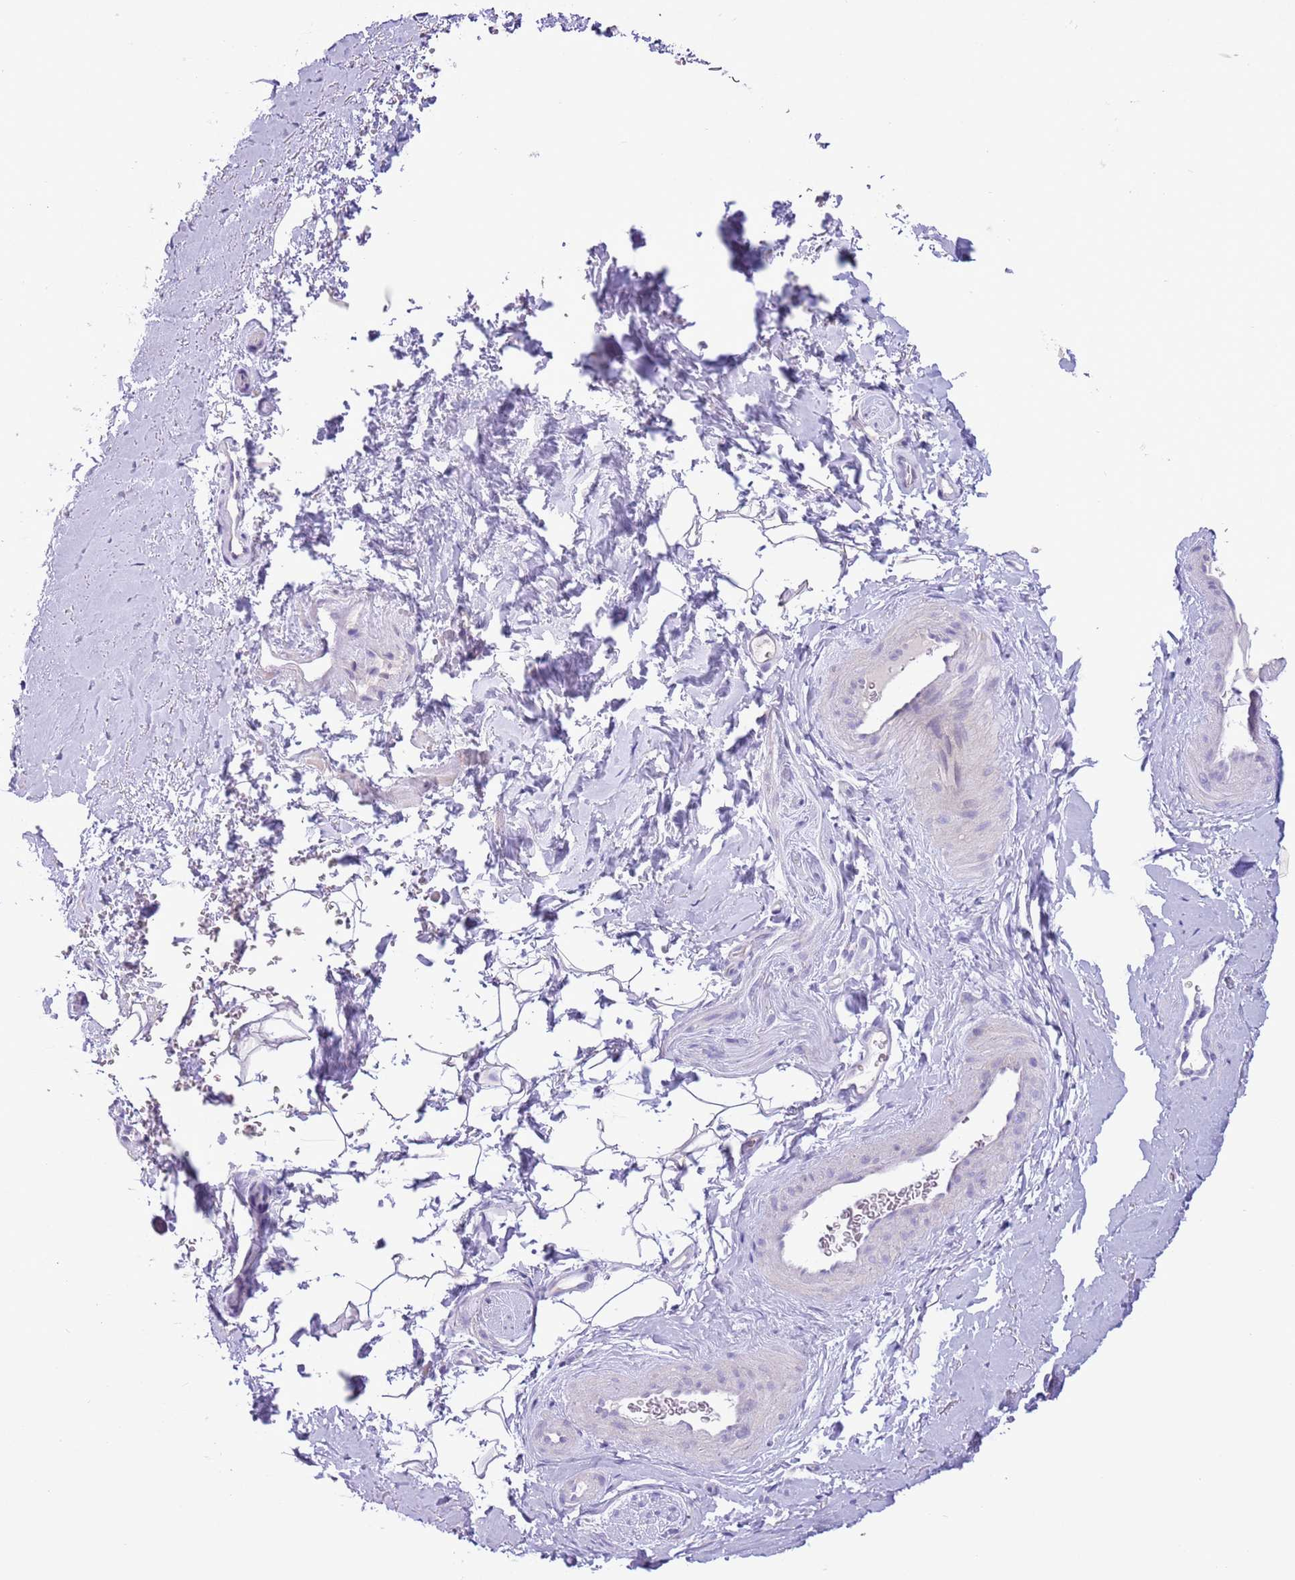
{"staining": {"intensity": "negative", "quantity": "none", "location": "none"}, "tissue": "smooth muscle", "cell_type": "Smooth muscle cells", "image_type": "normal", "snomed": [{"axis": "morphology", "description": "Normal tissue, NOS"}, {"axis": "topography", "description": "Smooth muscle"}, {"axis": "topography", "description": "Peripheral nerve tissue"}], "caption": "This image is of benign smooth muscle stained with IHC to label a protein in brown with the nuclei are counter-stained blue. There is no staining in smooth muscle cells.", "gene": "ZNF697", "patient": {"sex": "male", "age": 69}}